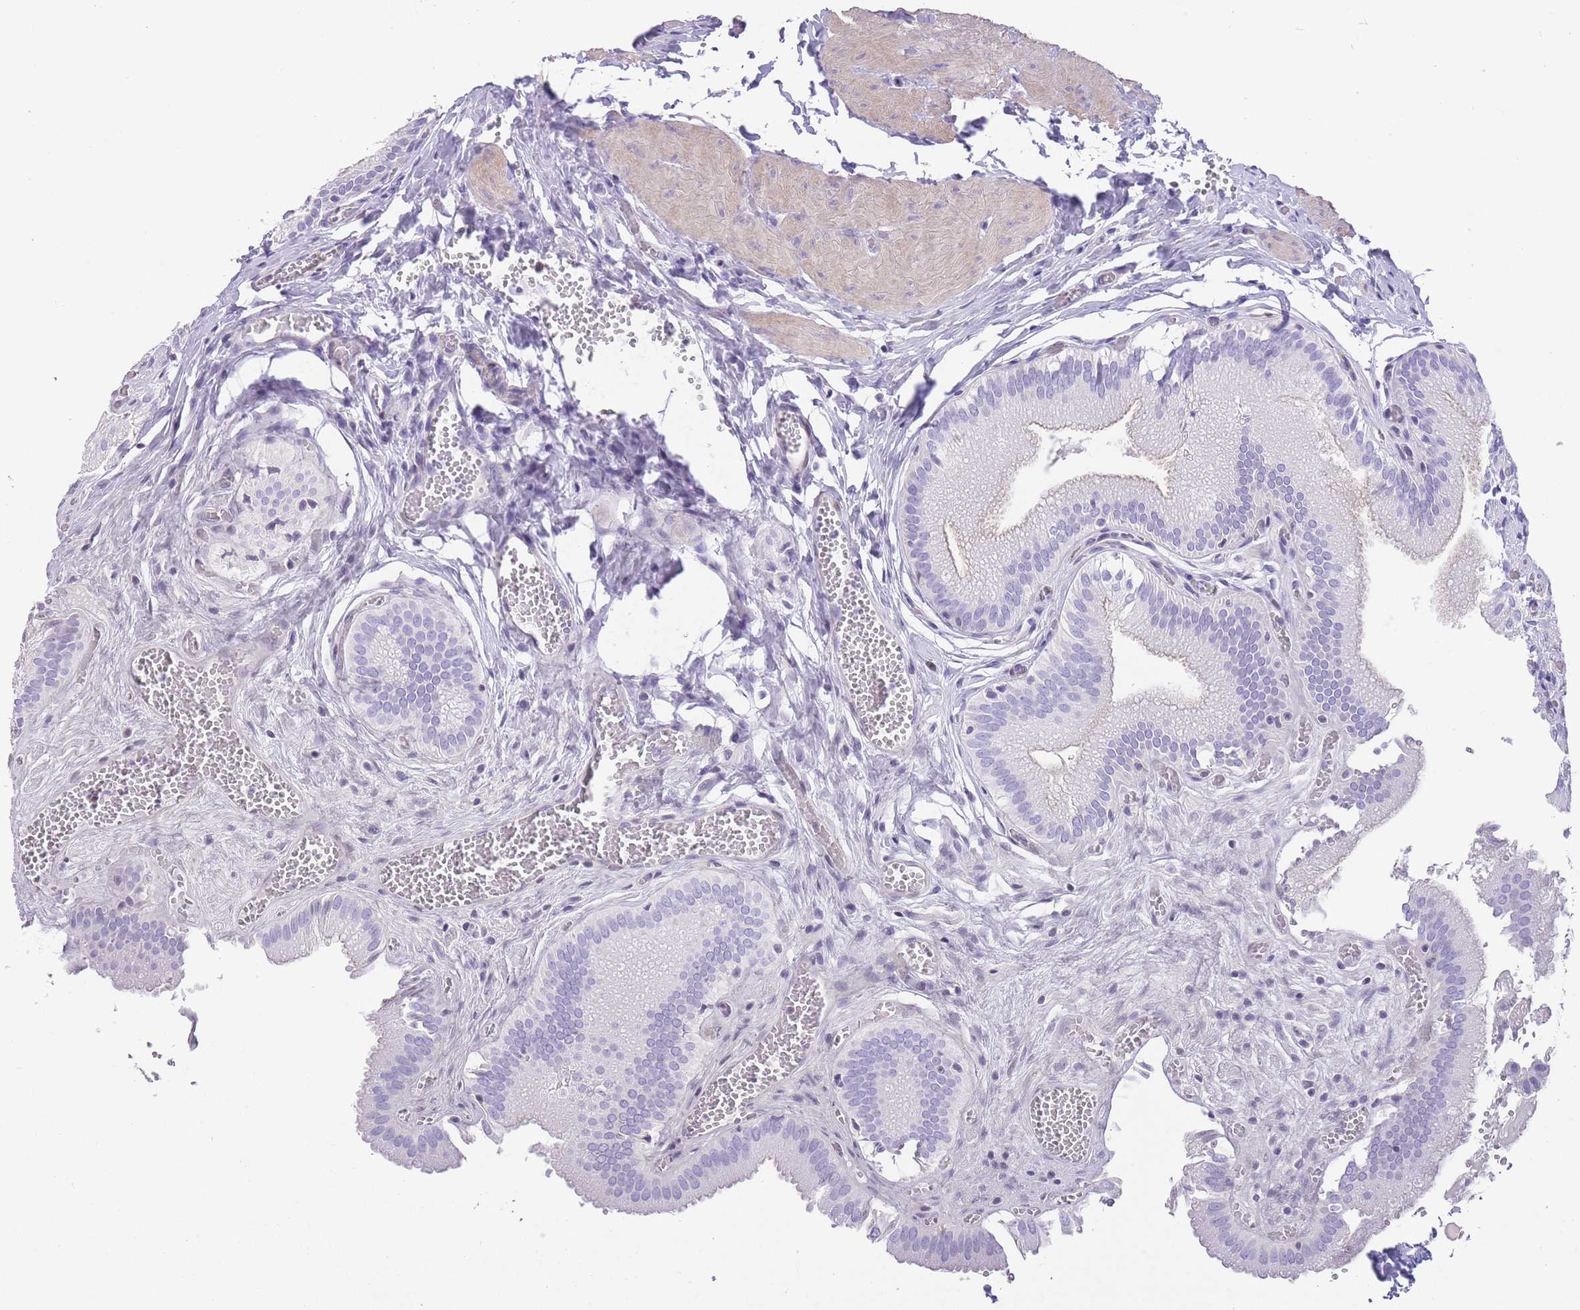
{"staining": {"intensity": "negative", "quantity": "none", "location": "none"}, "tissue": "gallbladder", "cell_type": "Glandular cells", "image_type": "normal", "snomed": [{"axis": "morphology", "description": "Normal tissue, NOS"}, {"axis": "topography", "description": "Gallbladder"}, {"axis": "topography", "description": "Peripheral nerve tissue"}], "caption": "This is a photomicrograph of IHC staining of unremarkable gallbladder, which shows no expression in glandular cells.", "gene": "OR11H12", "patient": {"sex": "male", "age": 17}}